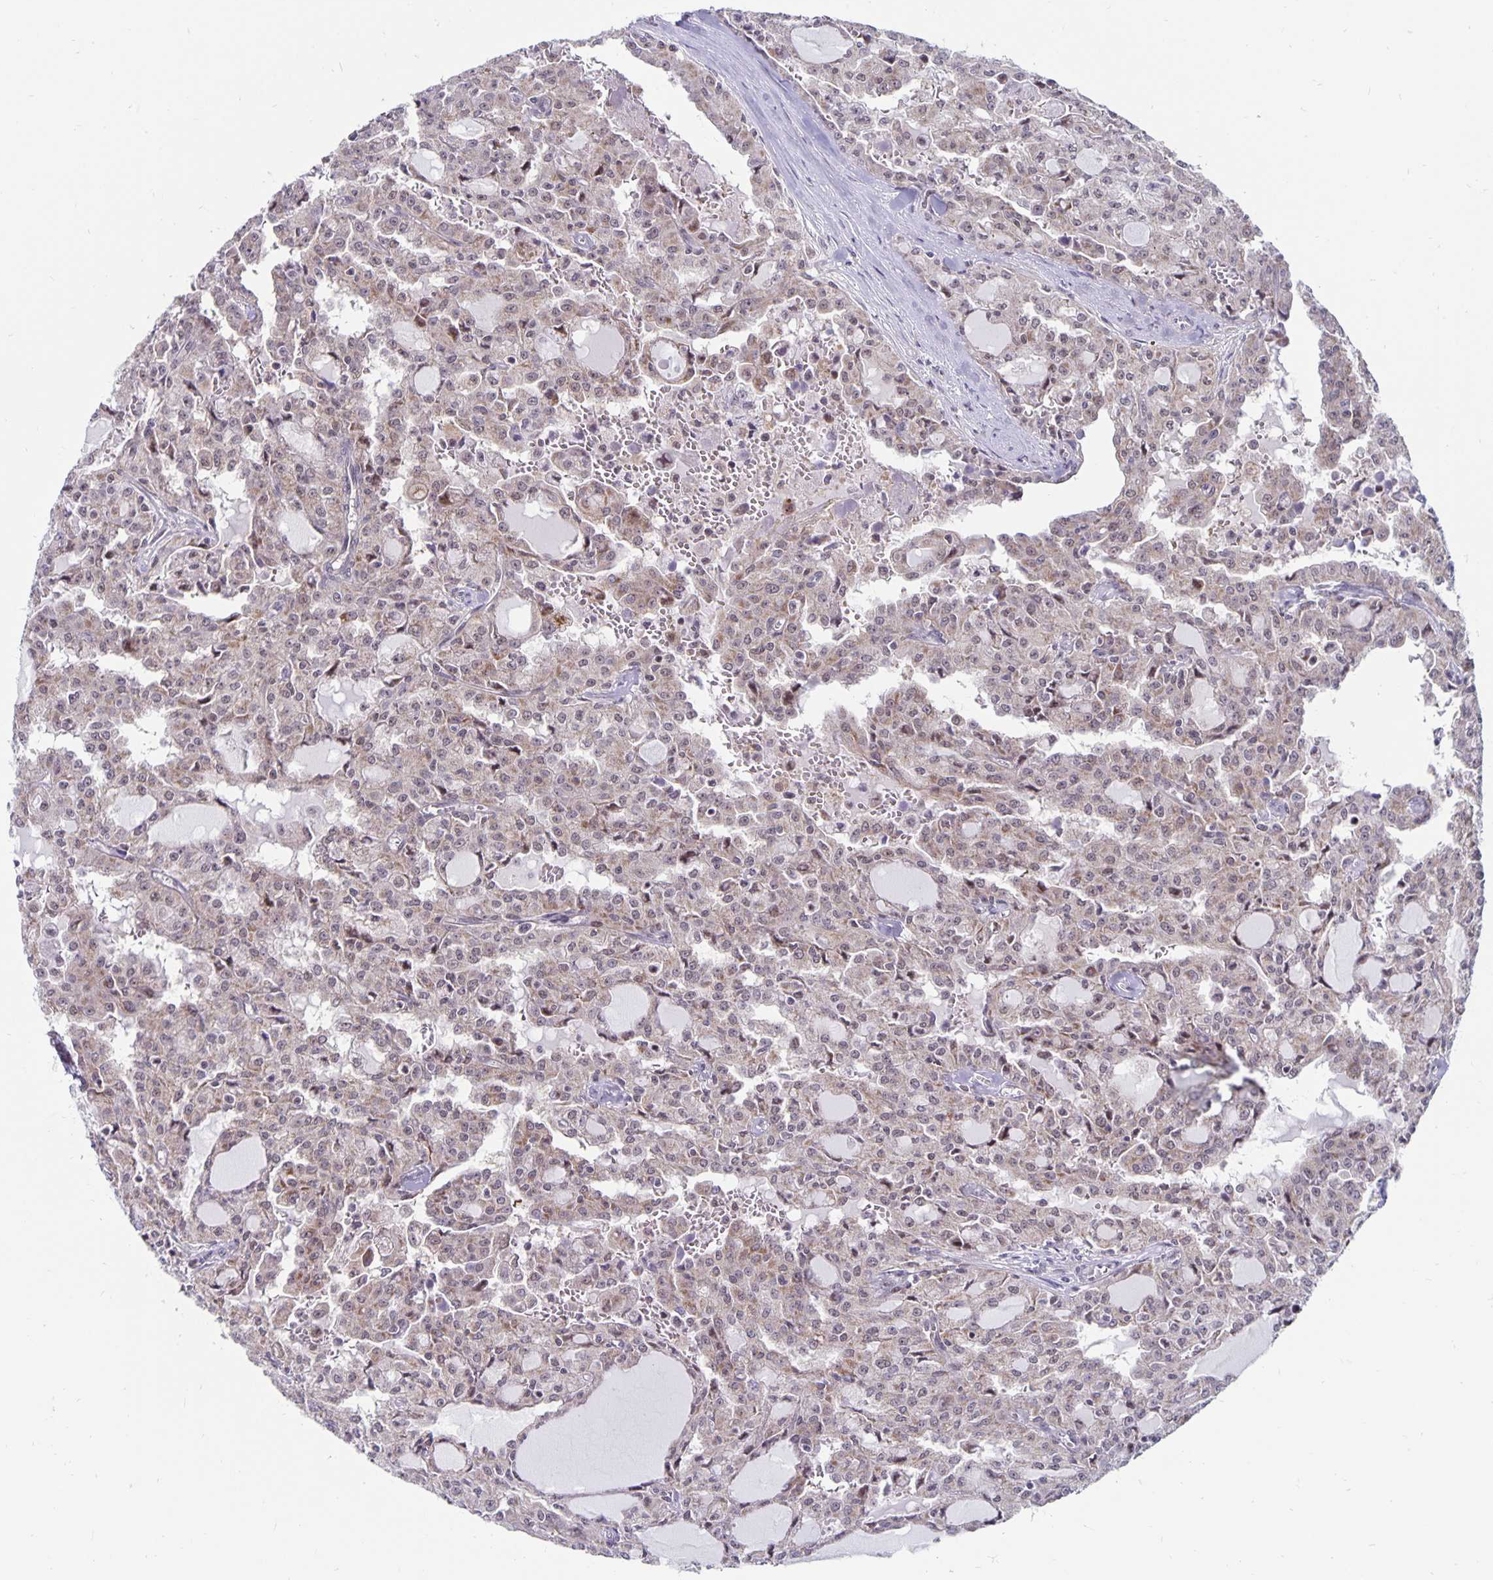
{"staining": {"intensity": "weak", "quantity": "25%-75%", "location": "nuclear"}, "tissue": "head and neck cancer", "cell_type": "Tumor cells", "image_type": "cancer", "snomed": [{"axis": "morphology", "description": "Adenocarcinoma, NOS"}, {"axis": "topography", "description": "Head-Neck"}], "caption": "Immunohistochemistry (IHC) photomicrograph of neoplastic tissue: human head and neck cancer (adenocarcinoma) stained using immunohistochemistry (IHC) shows low levels of weak protein expression localized specifically in the nuclear of tumor cells, appearing as a nuclear brown color.", "gene": "EXOC6B", "patient": {"sex": "male", "age": 64}}